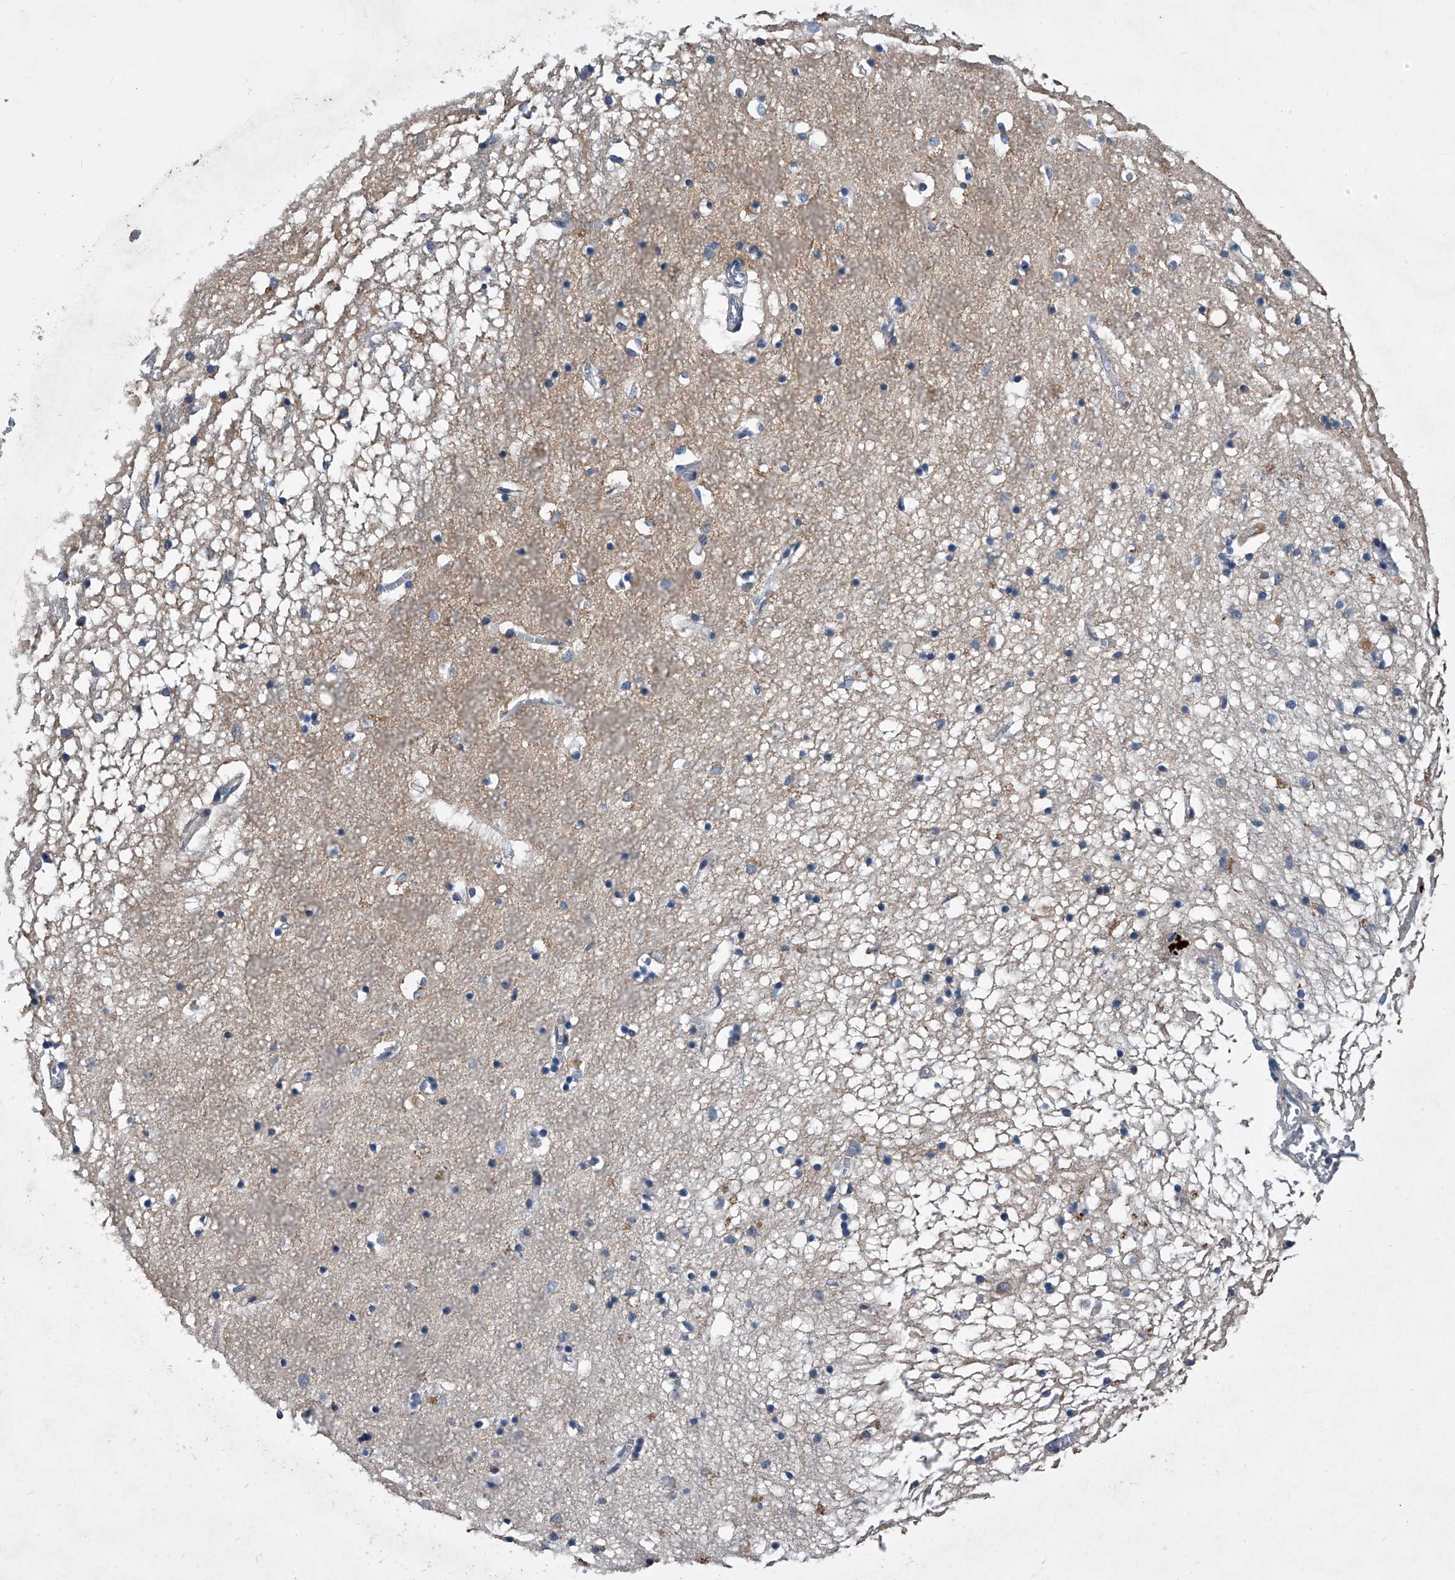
{"staining": {"intensity": "negative", "quantity": "none", "location": "none"}, "tissue": "hippocampus", "cell_type": "Glial cells", "image_type": "normal", "snomed": [{"axis": "morphology", "description": "Normal tissue, NOS"}, {"axis": "topography", "description": "Hippocampus"}], "caption": "A high-resolution photomicrograph shows IHC staining of benign hippocampus, which demonstrates no significant expression in glial cells. (DAB (3,3'-diaminobenzidine) immunohistochemistry, high magnification).", "gene": "PHACTR1", "patient": {"sex": "male", "age": 70}}